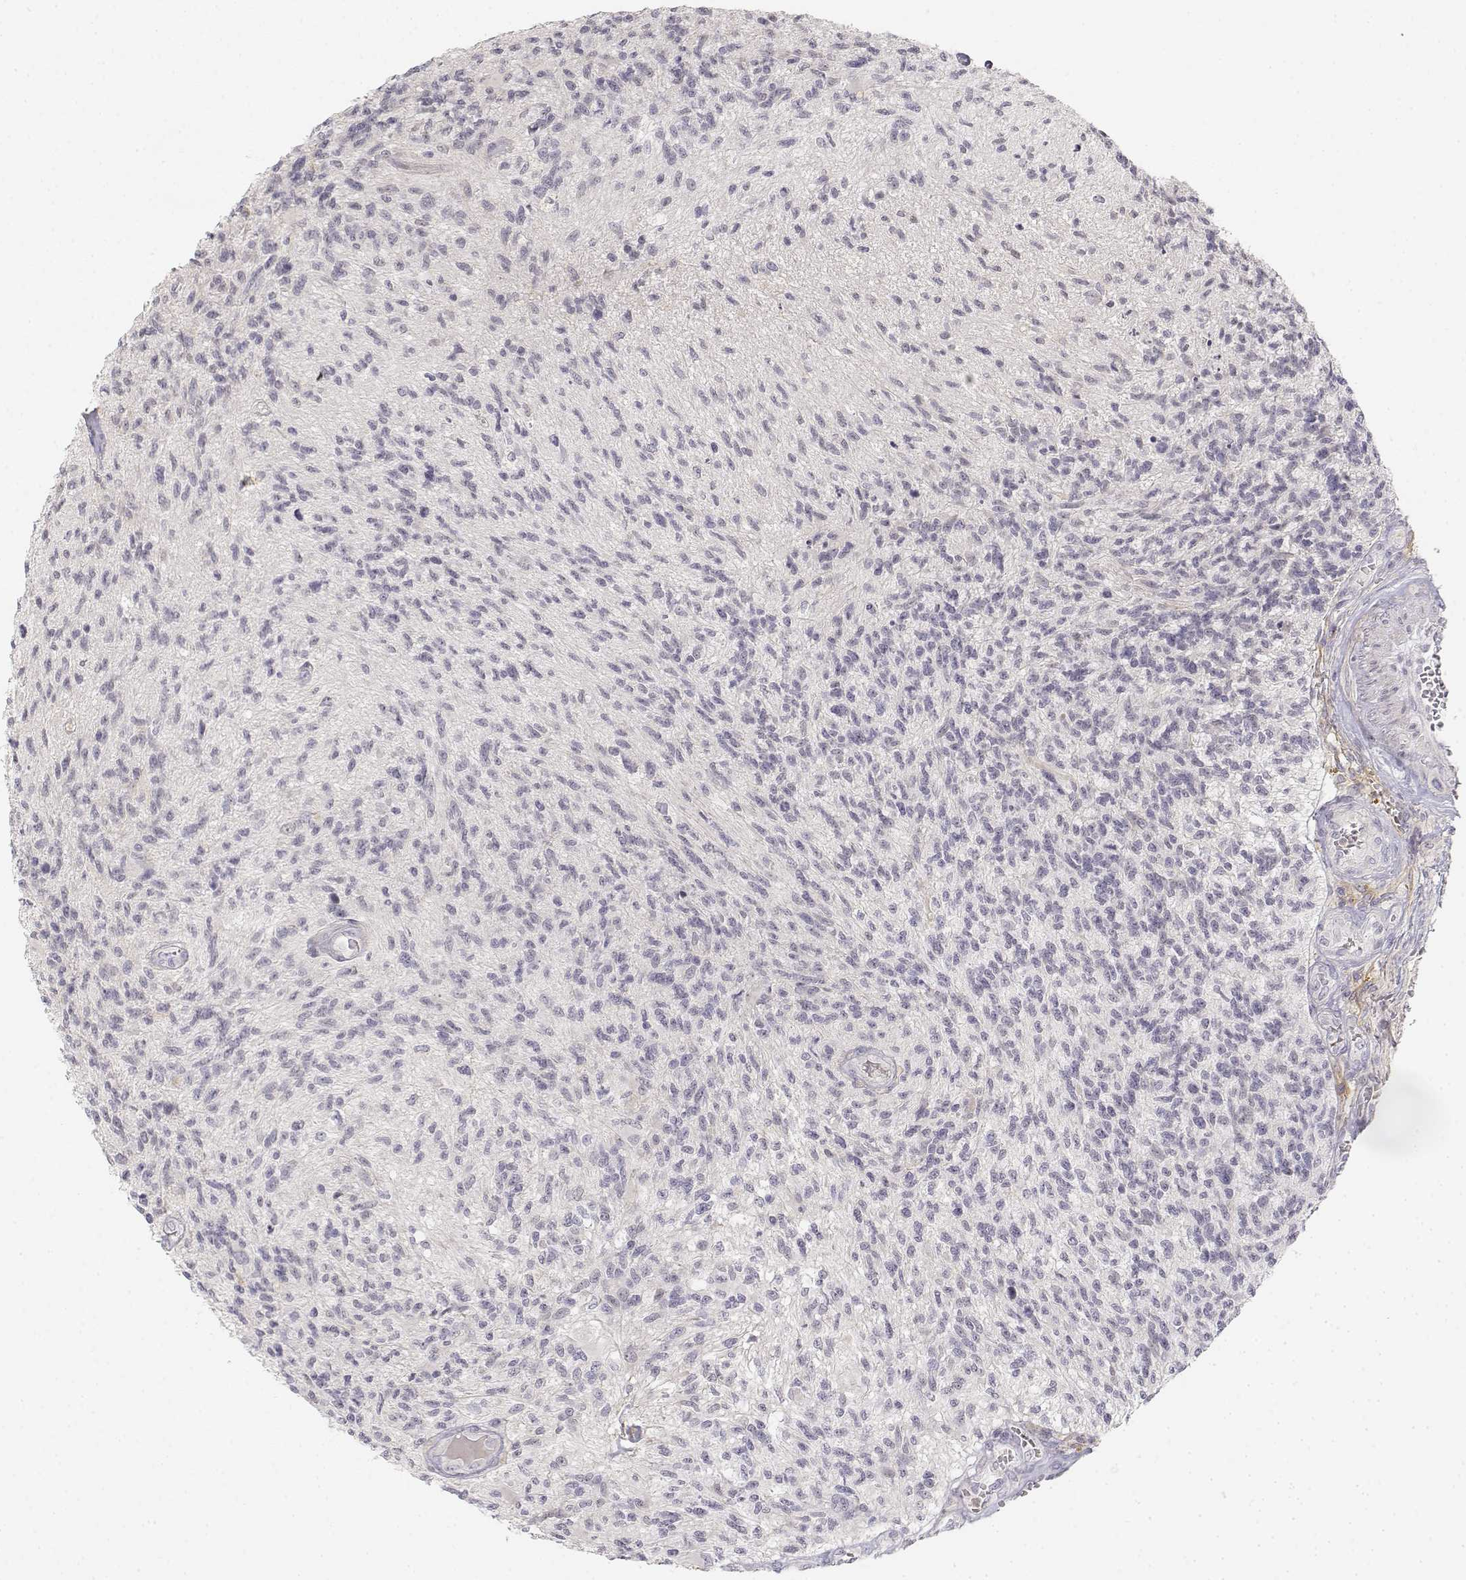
{"staining": {"intensity": "negative", "quantity": "none", "location": "none"}, "tissue": "glioma", "cell_type": "Tumor cells", "image_type": "cancer", "snomed": [{"axis": "morphology", "description": "Glioma, malignant, High grade"}, {"axis": "topography", "description": "Brain"}], "caption": "A histopathology image of glioma stained for a protein reveals no brown staining in tumor cells.", "gene": "GLIPR1L2", "patient": {"sex": "male", "age": 56}}